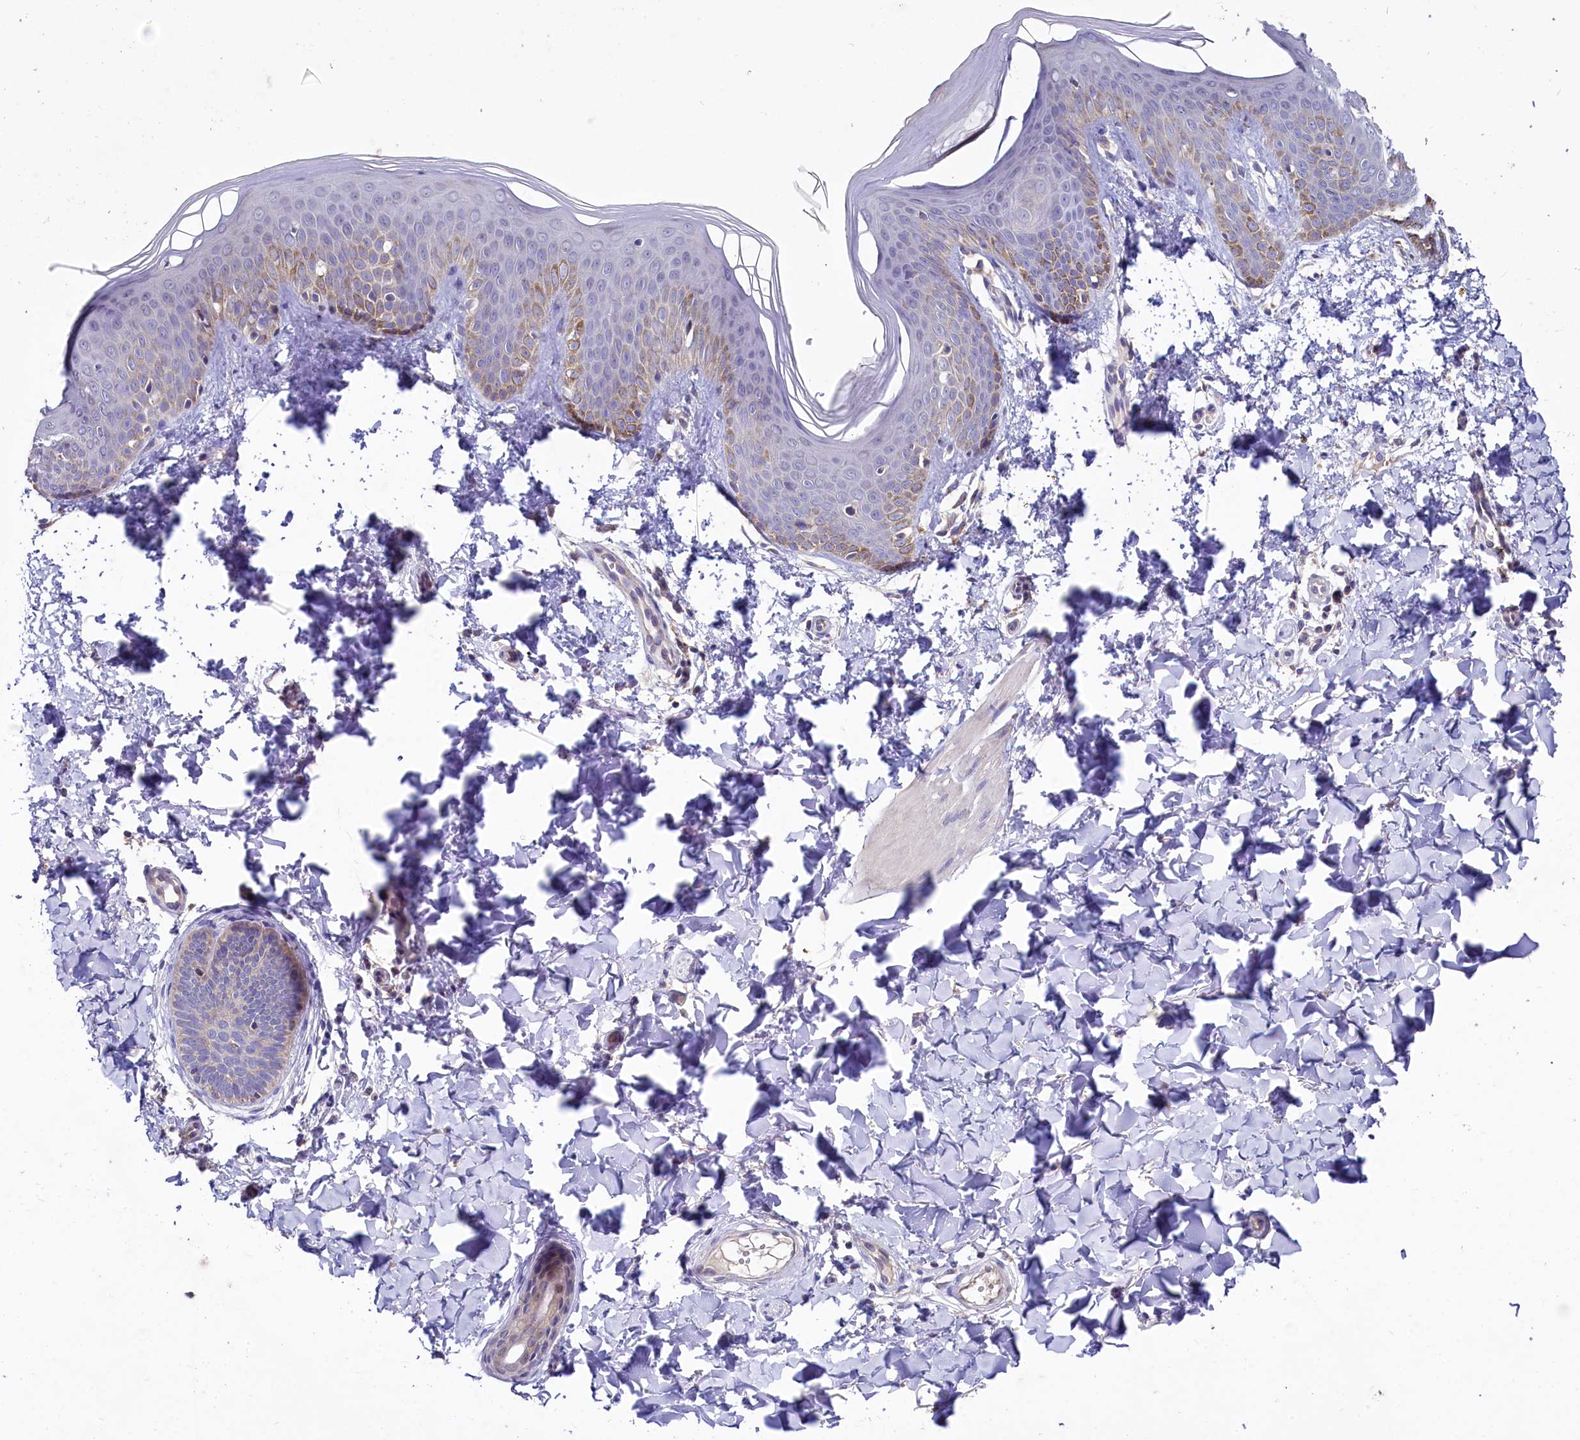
{"staining": {"intensity": "weak", "quantity": ">75%", "location": "cytoplasmic/membranous"}, "tissue": "skin", "cell_type": "Fibroblasts", "image_type": "normal", "snomed": [{"axis": "morphology", "description": "Normal tissue, NOS"}, {"axis": "topography", "description": "Skin"}], "caption": "Weak cytoplasmic/membranous expression for a protein is appreciated in approximately >75% of fibroblasts of normal skin using IHC.", "gene": "MRPL57", "patient": {"sex": "male", "age": 36}}